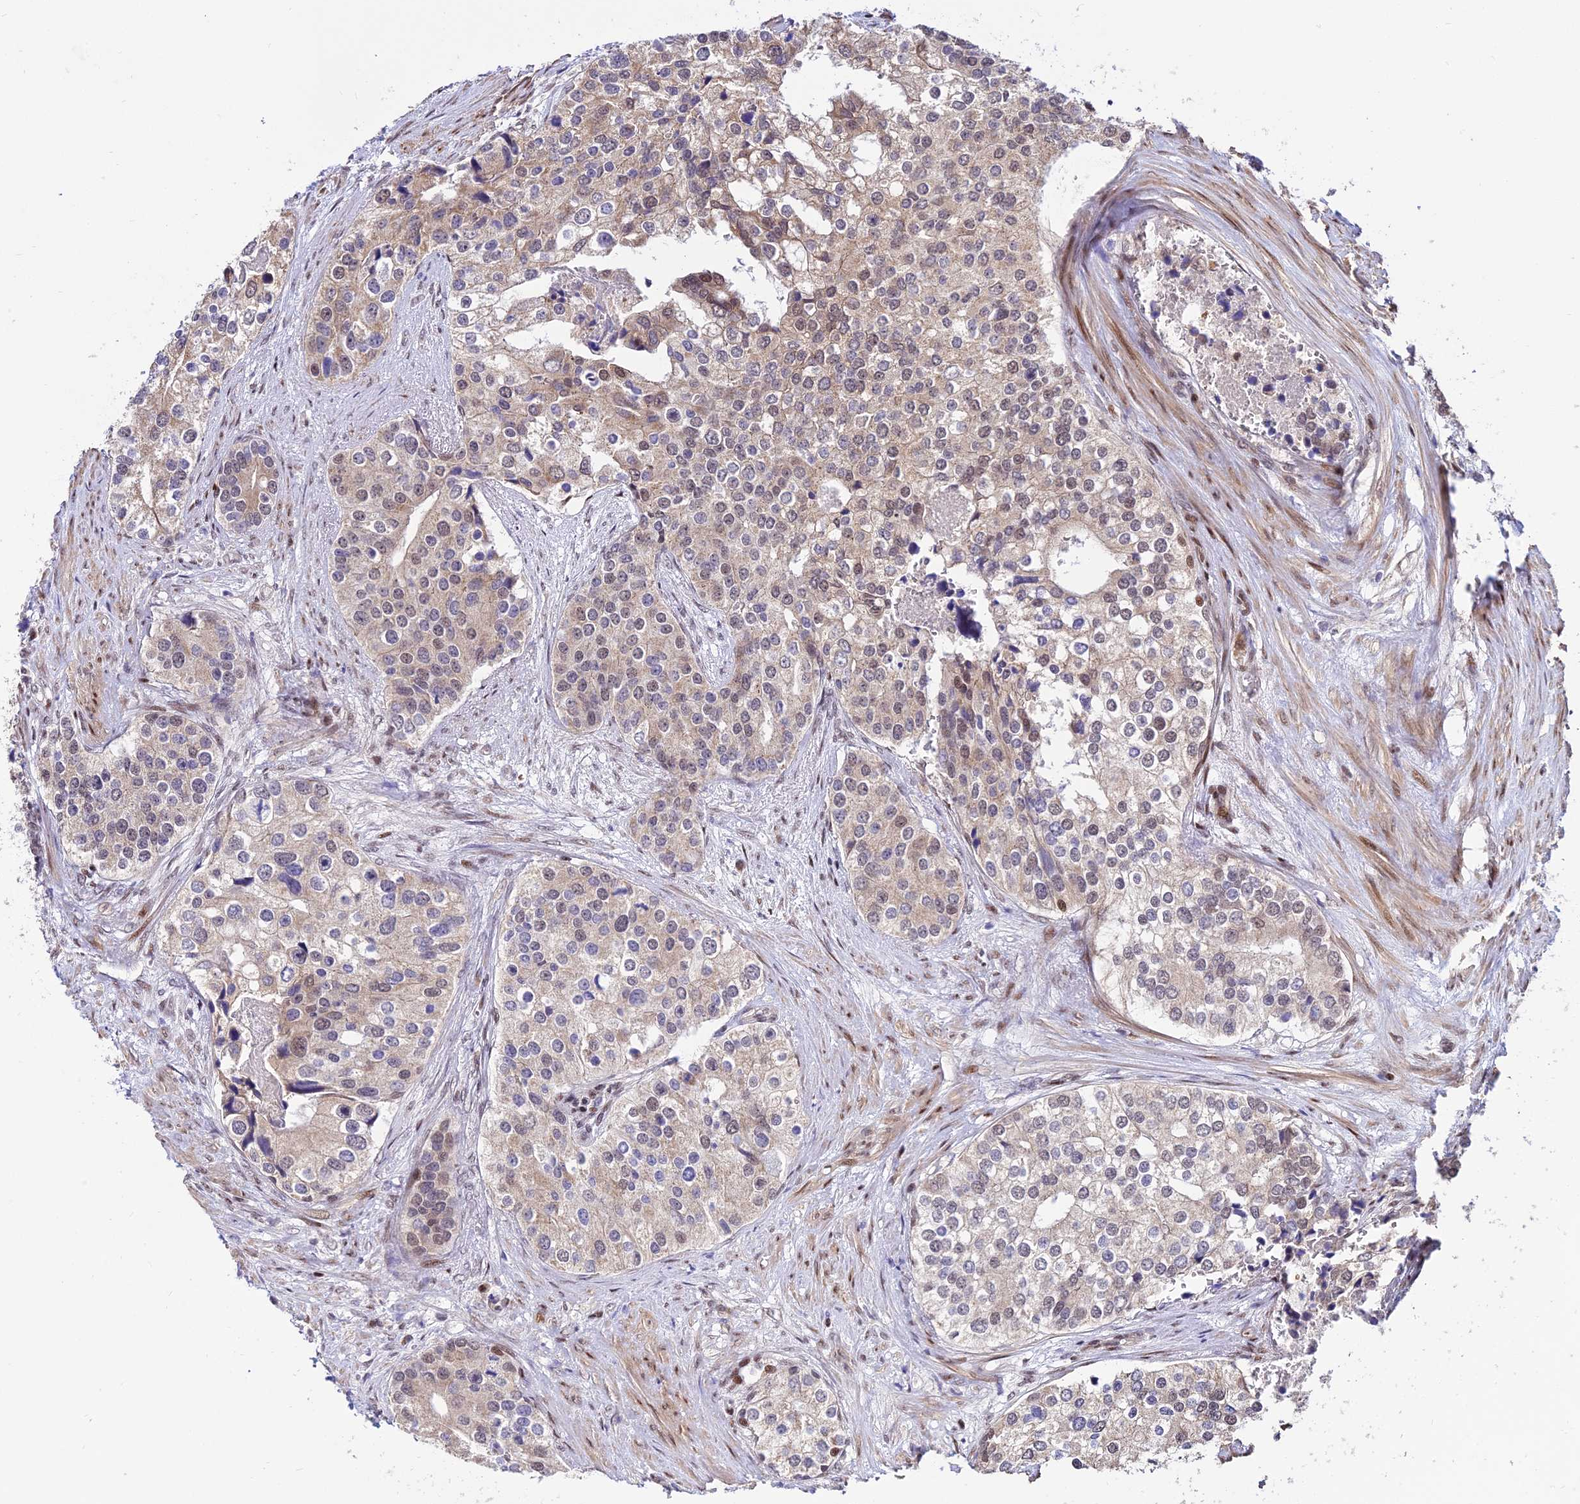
{"staining": {"intensity": "weak", "quantity": "25%-75%", "location": "cytoplasmic/membranous,nuclear"}, "tissue": "prostate cancer", "cell_type": "Tumor cells", "image_type": "cancer", "snomed": [{"axis": "morphology", "description": "Adenocarcinoma, High grade"}, {"axis": "topography", "description": "Prostate"}], "caption": "Immunohistochemical staining of prostate adenocarcinoma (high-grade) reveals low levels of weak cytoplasmic/membranous and nuclear protein positivity in about 25%-75% of tumor cells.", "gene": "CIB3", "patient": {"sex": "male", "age": 62}}